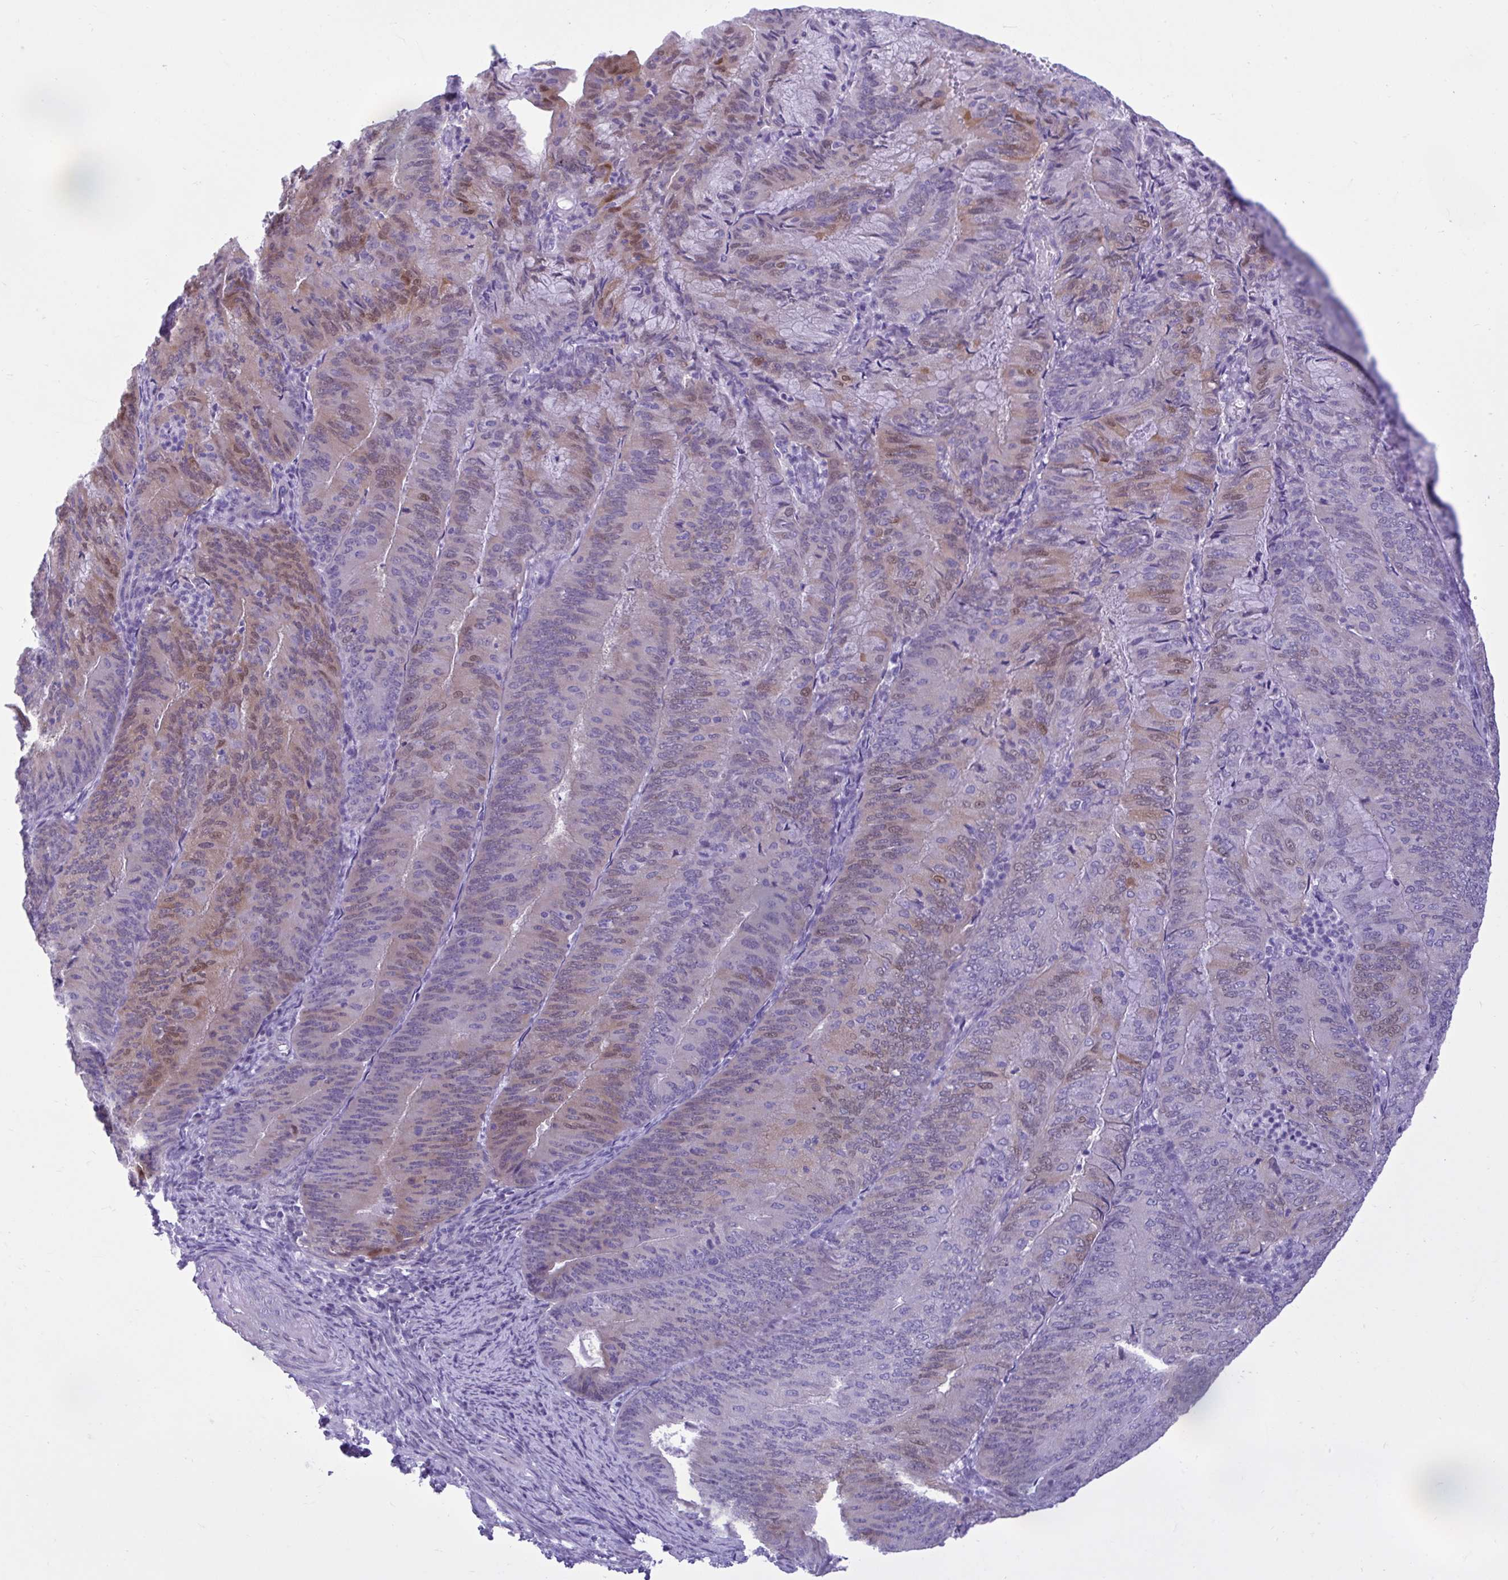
{"staining": {"intensity": "moderate", "quantity": "25%-75%", "location": "cytoplasmic/membranous,nuclear"}, "tissue": "endometrial cancer", "cell_type": "Tumor cells", "image_type": "cancer", "snomed": [{"axis": "morphology", "description": "Adenocarcinoma, NOS"}, {"axis": "topography", "description": "Endometrium"}], "caption": "Immunohistochemistry (IHC) of endometrial adenocarcinoma reveals medium levels of moderate cytoplasmic/membranous and nuclear staining in approximately 25%-75% of tumor cells.", "gene": "FAM153A", "patient": {"sex": "female", "age": 57}}